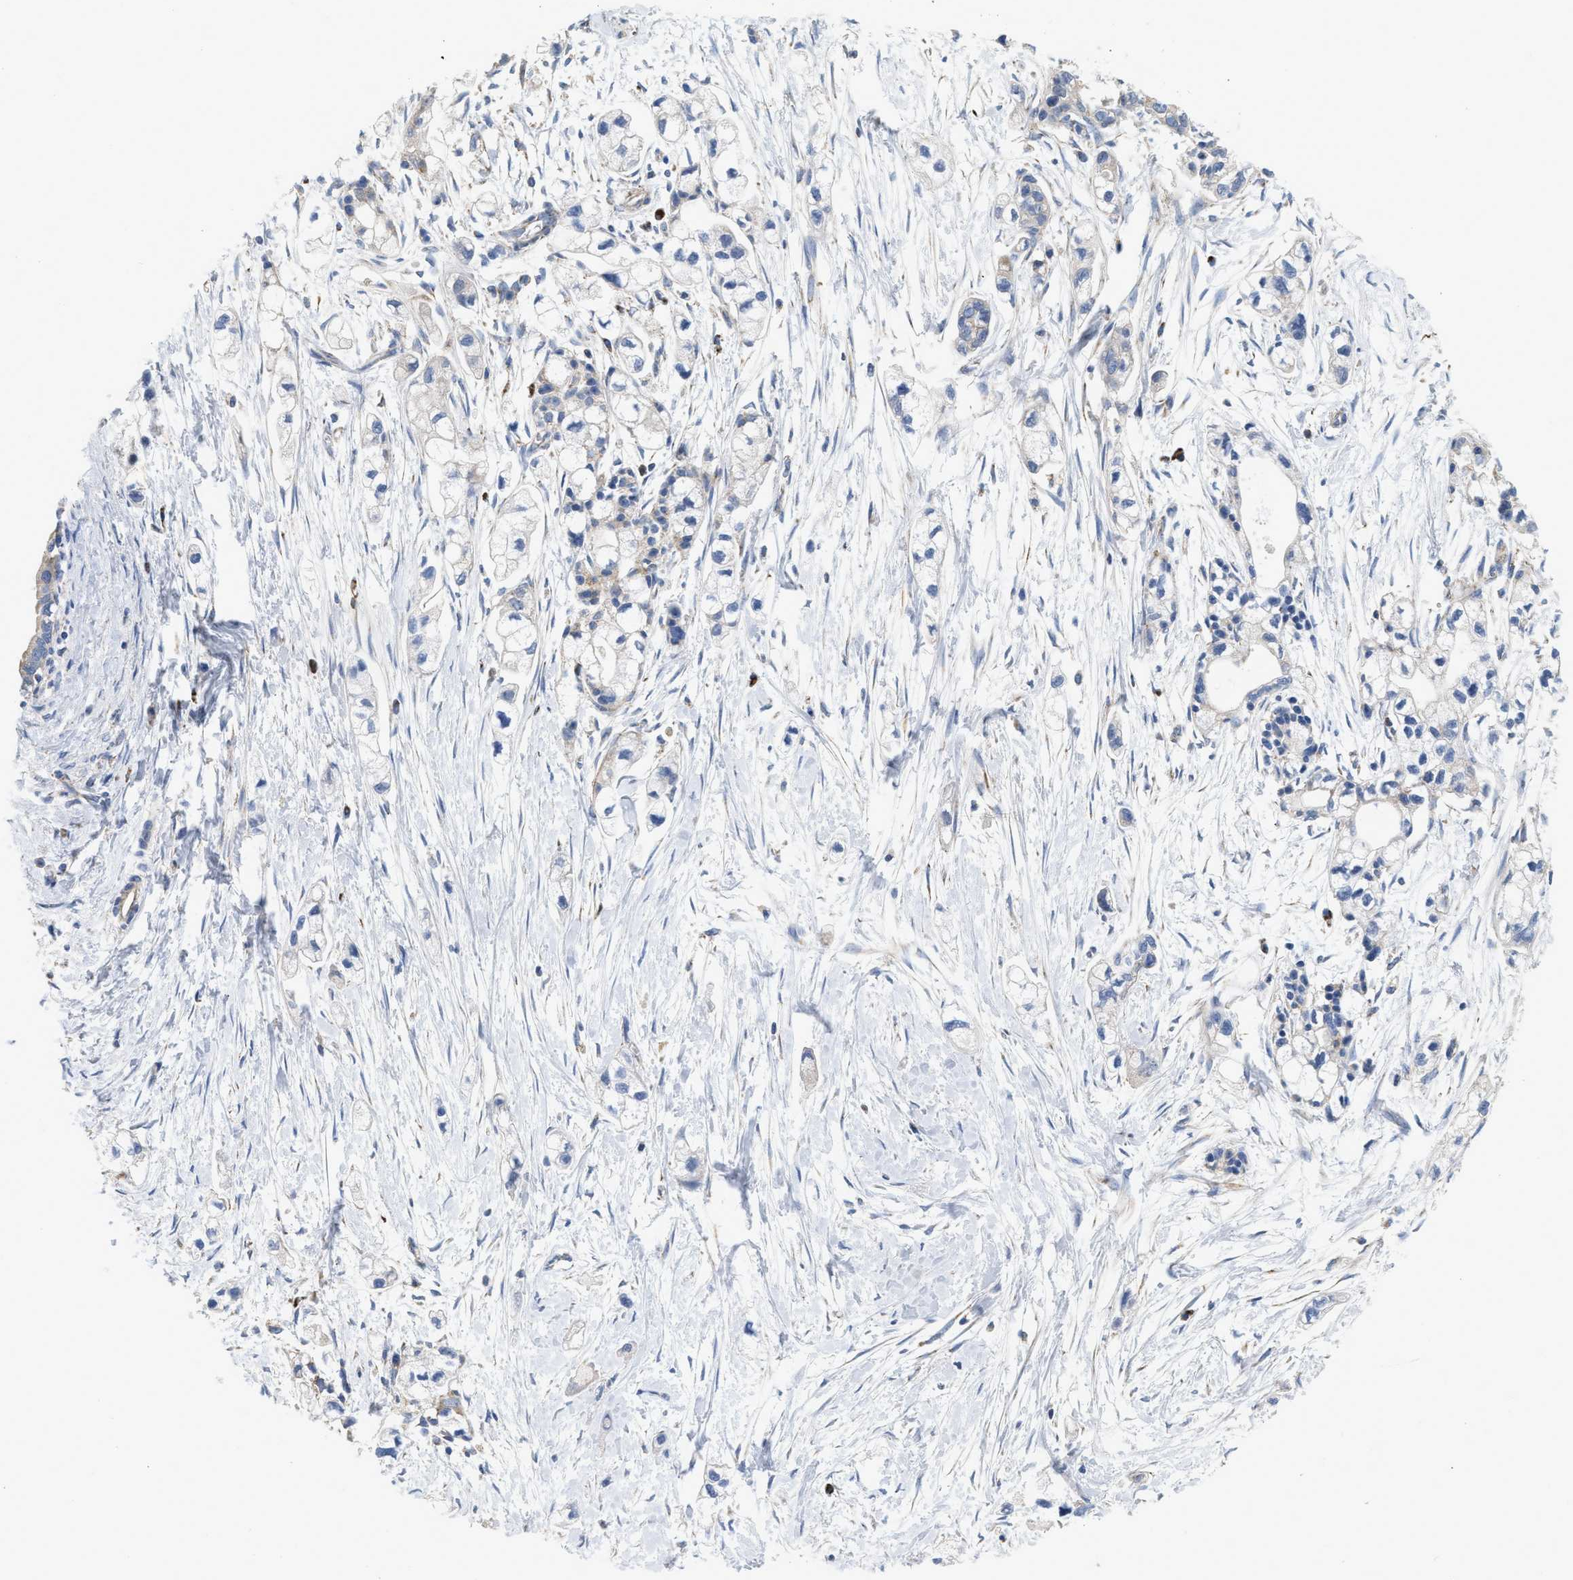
{"staining": {"intensity": "negative", "quantity": "none", "location": "none"}, "tissue": "pancreatic cancer", "cell_type": "Tumor cells", "image_type": "cancer", "snomed": [{"axis": "morphology", "description": "Adenocarcinoma, NOS"}, {"axis": "topography", "description": "Pancreas"}], "caption": "The photomicrograph demonstrates no significant positivity in tumor cells of pancreatic adenocarcinoma.", "gene": "CBLB", "patient": {"sex": "male", "age": 74}}